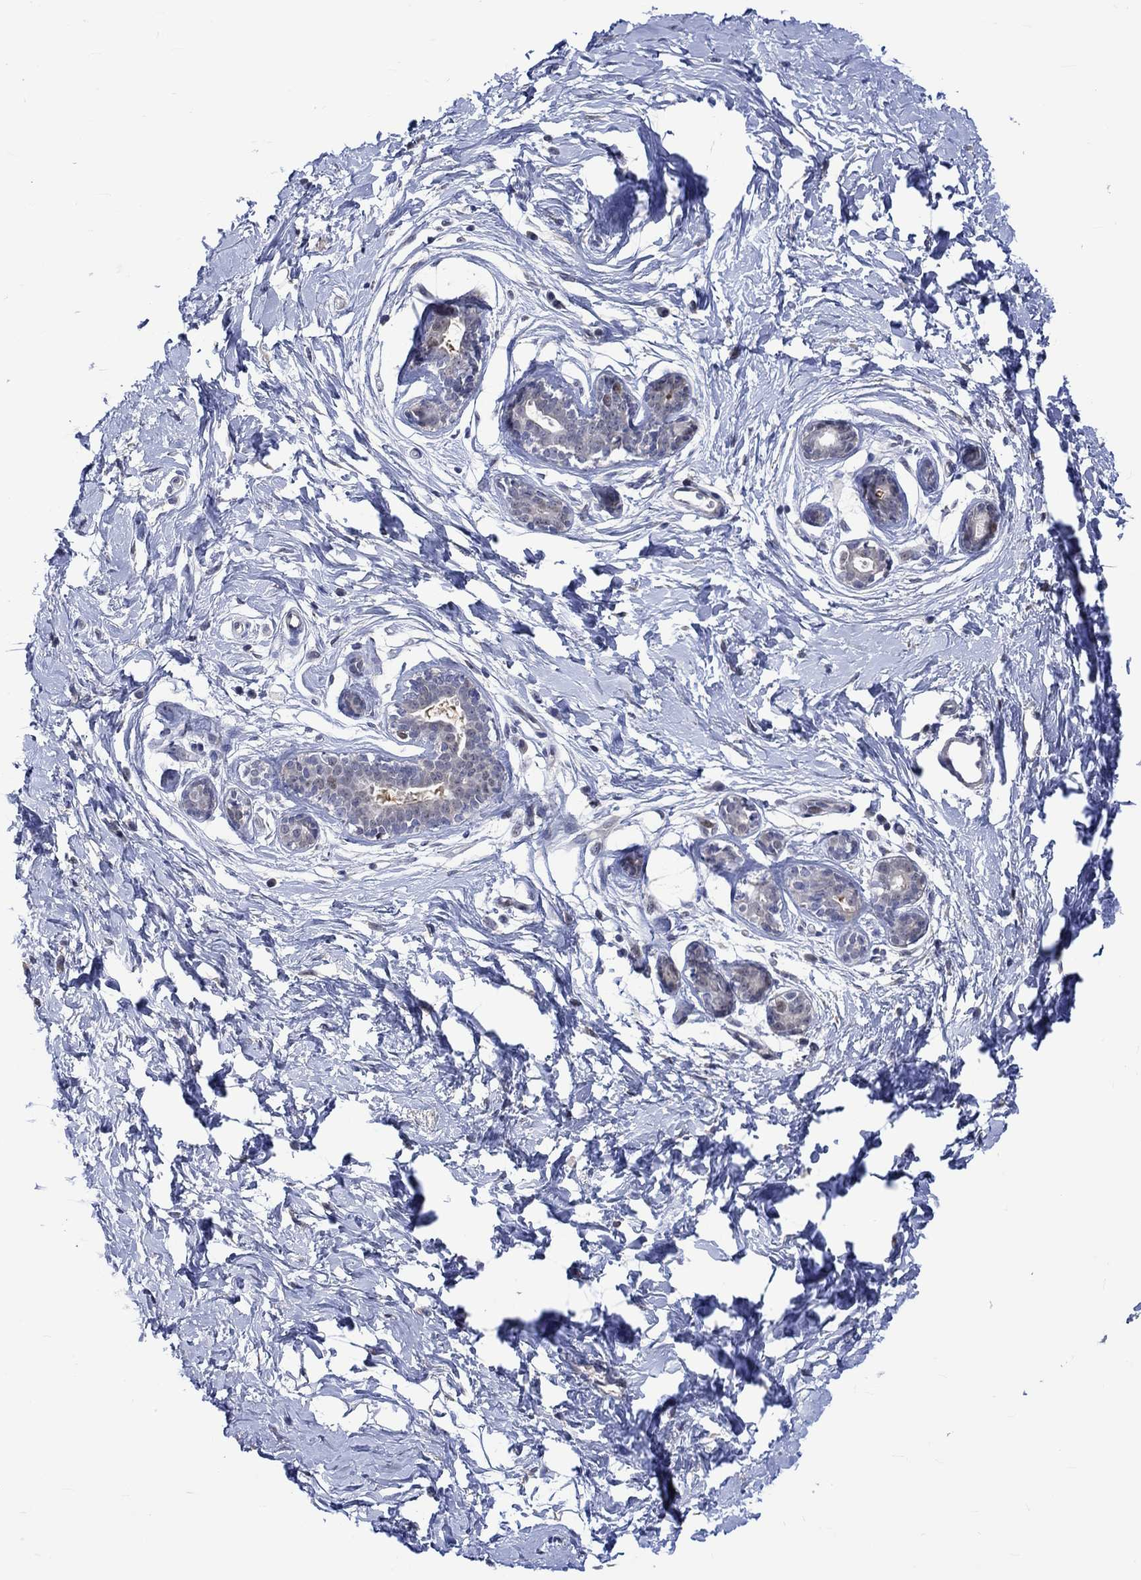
{"staining": {"intensity": "negative", "quantity": "none", "location": "none"}, "tissue": "breast", "cell_type": "Adipocytes", "image_type": "normal", "snomed": [{"axis": "morphology", "description": "Normal tissue, NOS"}, {"axis": "topography", "description": "Breast"}], "caption": "Adipocytes are negative for protein expression in normal human breast. The staining was performed using DAB (3,3'-diaminobenzidine) to visualize the protein expression in brown, while the nuclei were stained in blue with hematoxylin (Magnification: 20x).", "gene": "E2F8", "patient": {"sex": "female", "age": 37}}